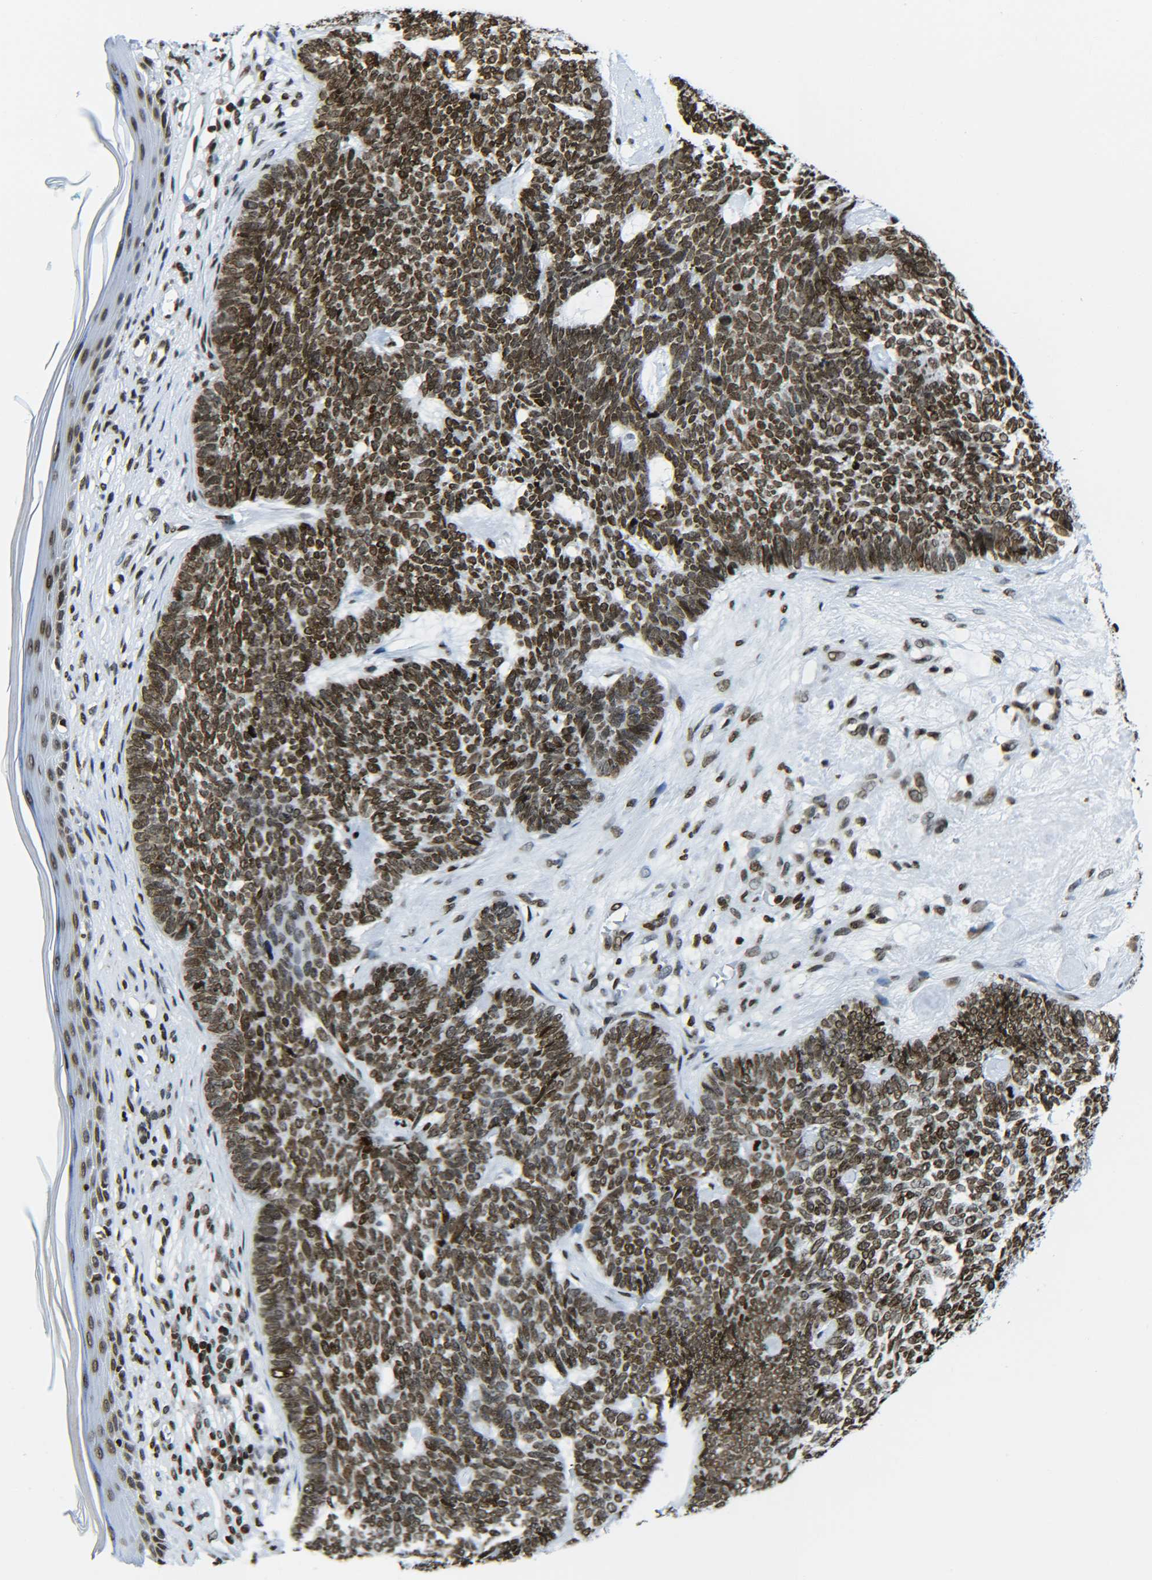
{"staining": {"intensity": "moderate", "quantity": ">75%", "location": "nuclear"}, "tissue": "skin cancer", "cell_type": "Tumor cells", "image_type": "cancer", "snomed": [{"axis": "morphology", "description": "Basal cell carcinoma"}, {"axis": "topography", "description": "Skin"}], "caption": "Protein positivity by IHC demonstrates moderate nuclear positivity in approximately >75% of tumor cells in skin basal cell carcinoma. Nuclei are stained in blue.", "gene": "H2AX", "patient": {"sex": "female", "age": 84}}